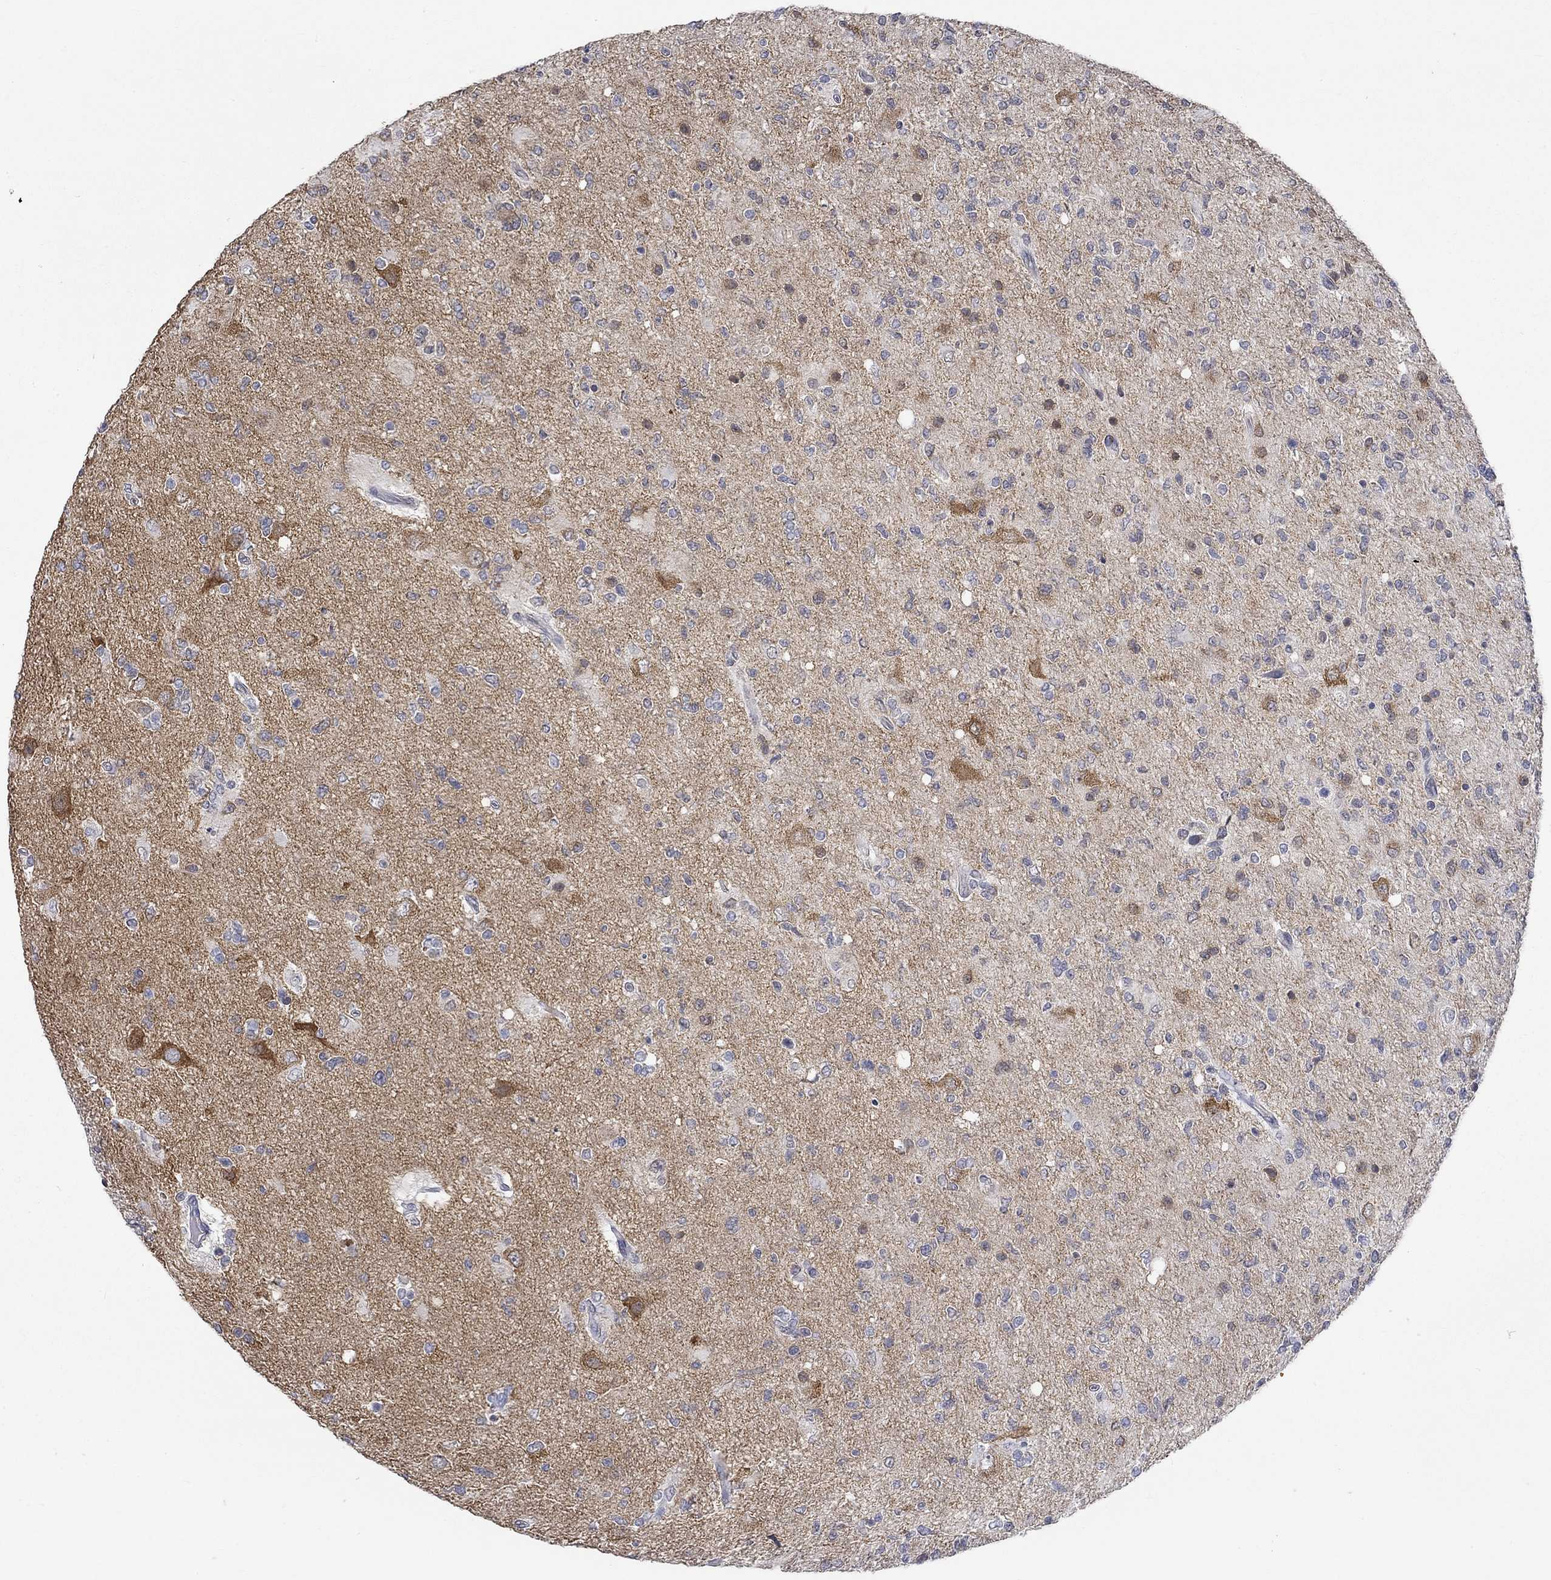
{"staining": {"intensity": "moderate", "quantity": "<25%", "location": "cytoplasmic/membranous"}, "tissue": "glioma", "cell_type": "Tumor cells", "image_type": "cancer", "snomed": [{"axis": "morphology", "description": "Glioma, malignant, High grade"}, {"axis": "topography", "description": "Cerebral cortex"}], "caption": "A histopathology image showing moderate cytoplasmic/membranous expression in approximately <25% of tumor cells in glioma, as visualized by brown immunohistochemical staining.", "gene": "WASF1", "patient": {"sex": "male", "age": 70}}